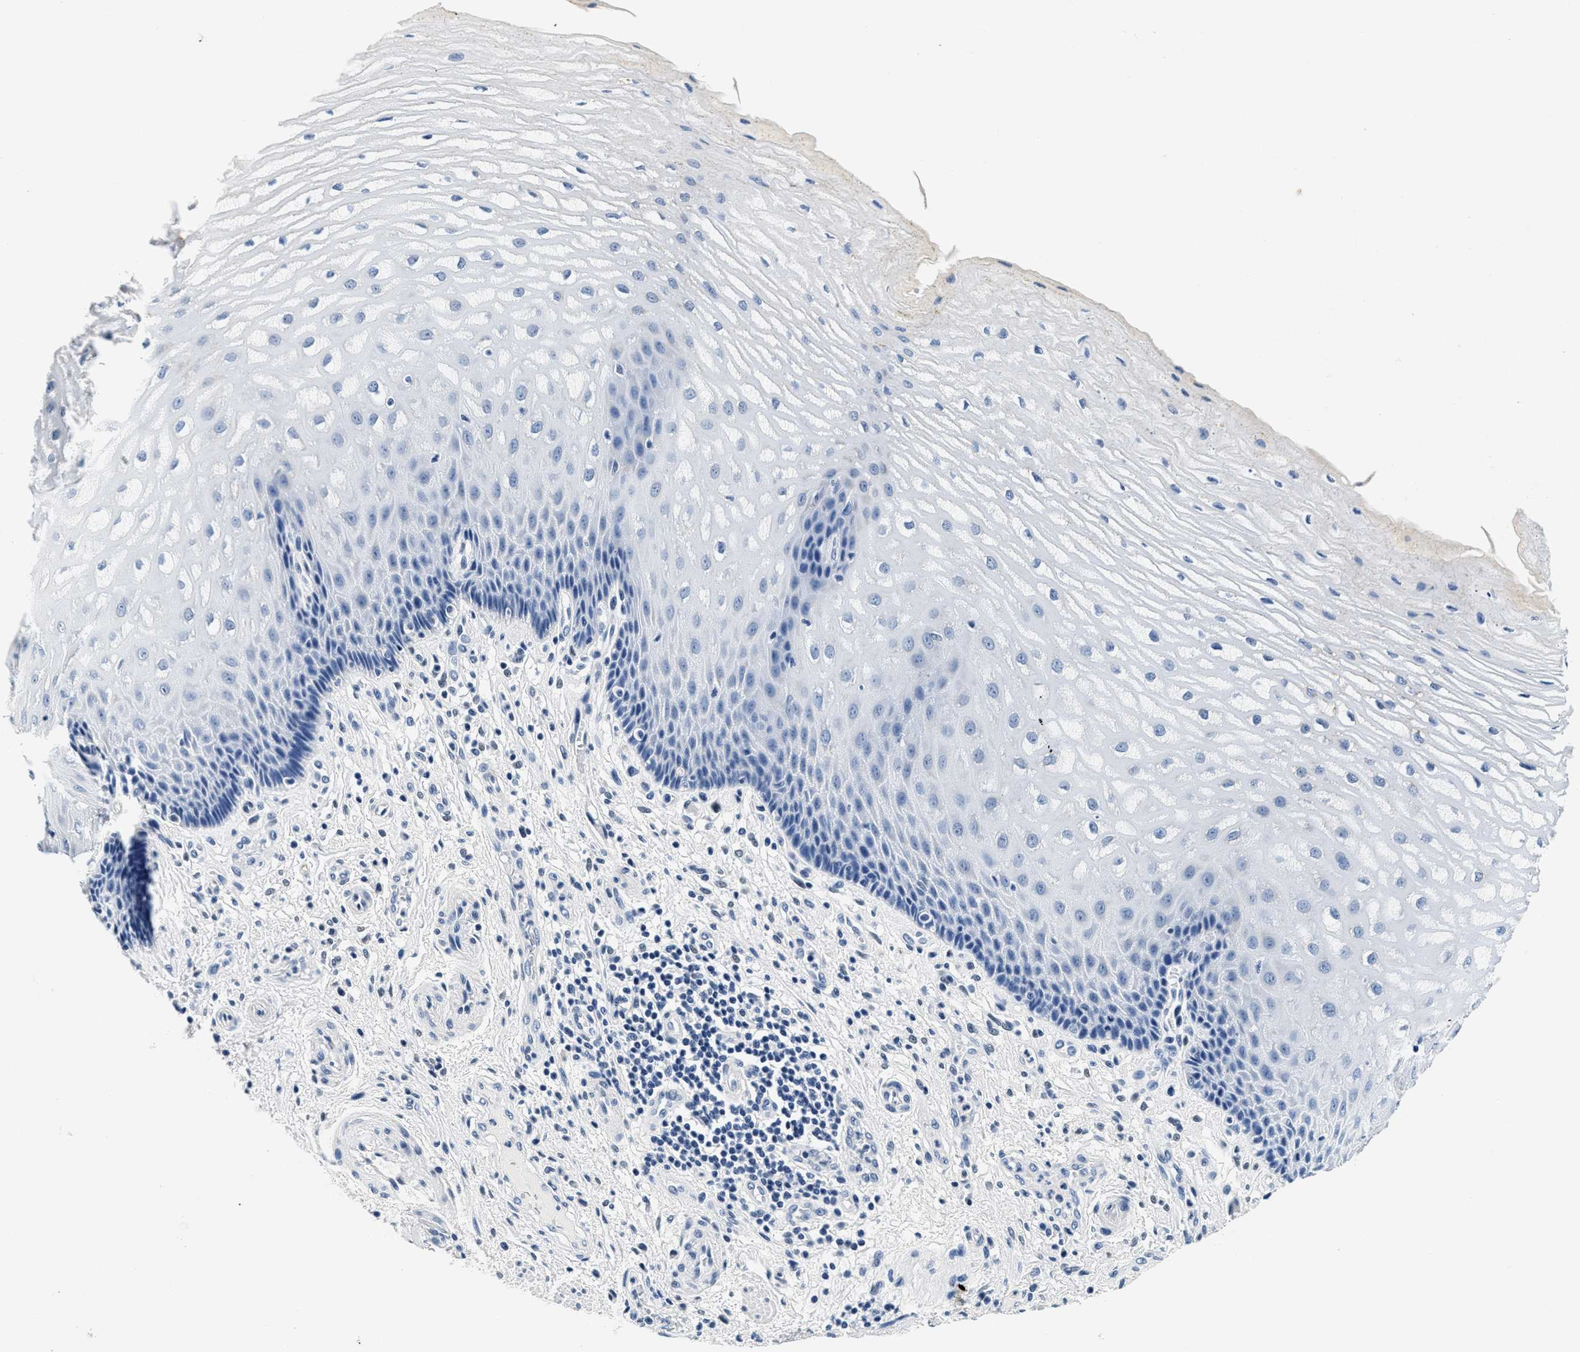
{"staining": {"intensity": "negative", "quantity": "none", "location": "none"}, "tissue": "esophagus", "cell_type": "Squamous epithelial cells", "image_type": "normal", "snomed": [{"axis": "morphology", "description": "Normal tissue, NOS"}, {"axis": "topography", "description": "Esophagus"}], "caption": "Protein analysis of normal esophagus reveals no significant expression in squamous epithelial cells. The staining was performed using DAB (3,3'-diaminobenzidine) to visualize the protein expression in brown, while the nuclei were stained in blue with hematoxylin (Magnification: 20x).", "gene": "HS3ST2", "patient": {"sex": "male", "age": 54}}